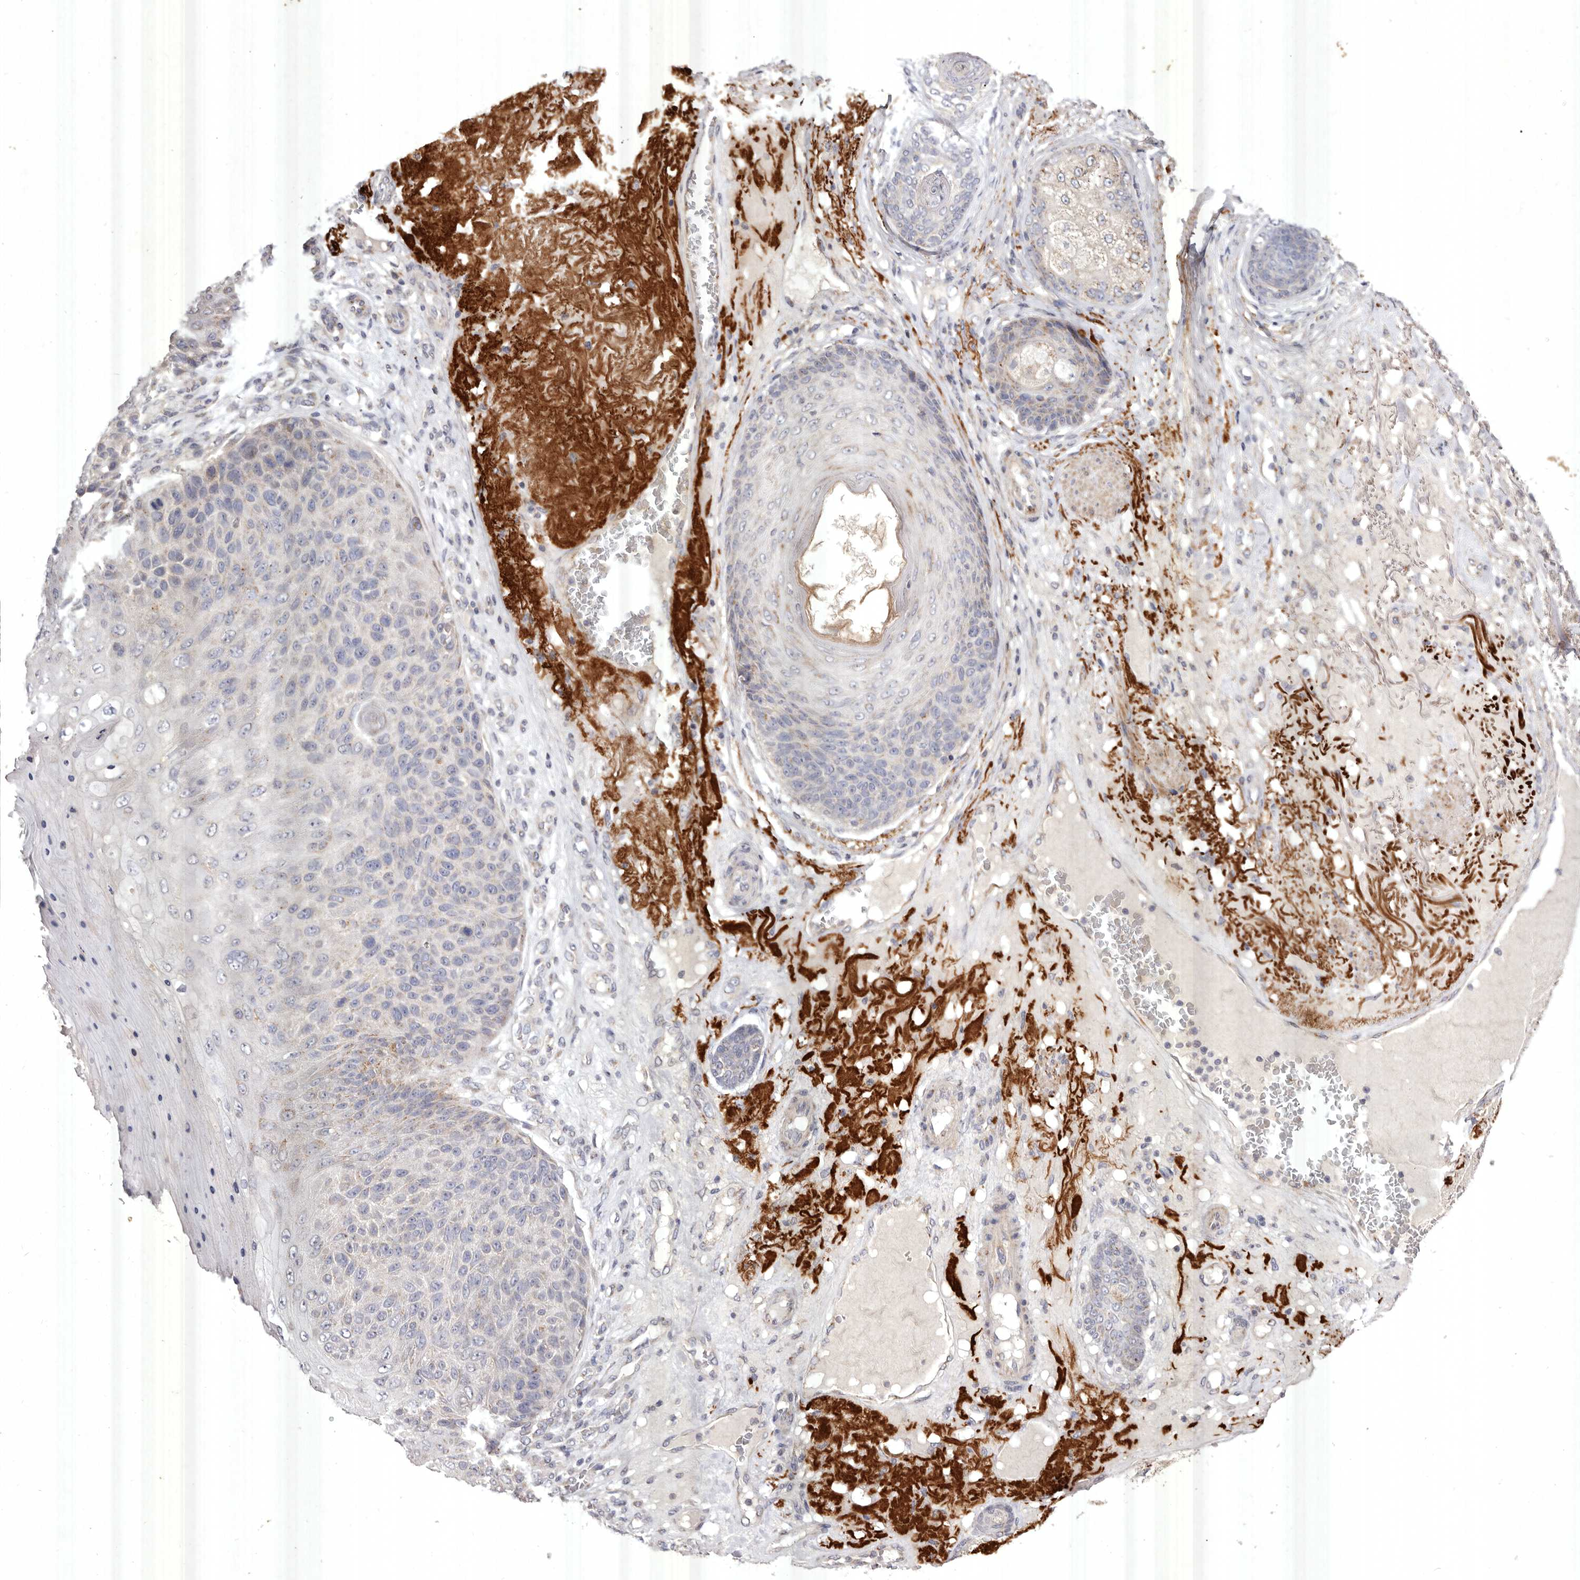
{"staining": {"intensity": "weak", "quantity": "<25%", "location": "cytoplasmic/membranous"}, "tissue": "skin cancer", "cell_type": "Tumor cells", "image_type": "cancer", "snomed": [{"axis": "morphology", "description": "Squamous cell carcinoma, NOS"}, {"axis": "topography", "description": "Skin"}], "caption": "Tumor cells are negative for brown protein staining in squamous cell carcinoma (skin). (DAB (3,3'-diaminobenzidine) immunohistochemistry (IHC), high magnification).", "gene": "USP24", "patient": {"sex": "female", "age": 88}}